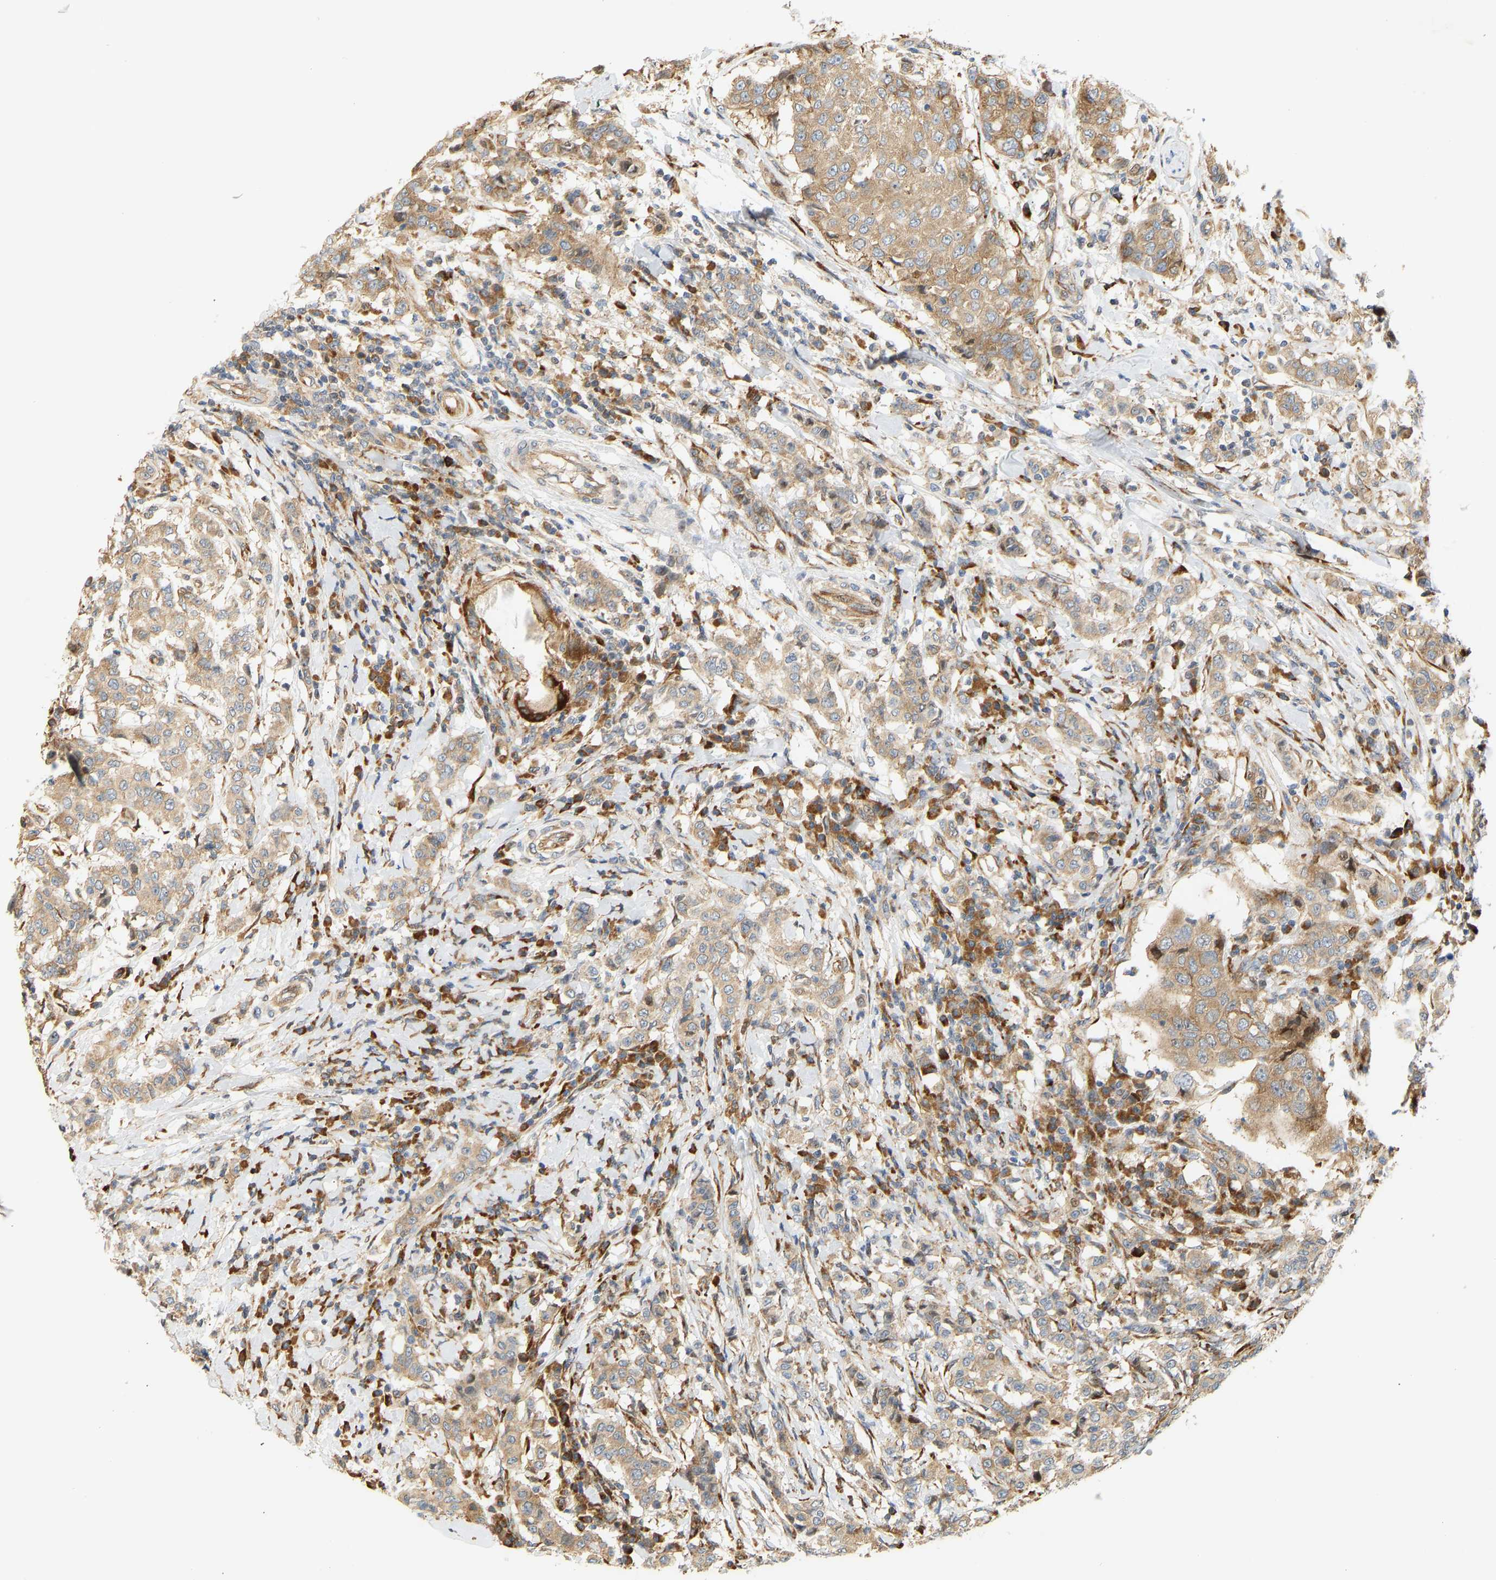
{"staining": {"intensity": "moderate", "quantity": ">75%", "location": "cytoplasmic/membranous"}, "tissue": "breast cancer", "cell_type": "Tumor cells", "image_type": "cancer", "snomed": [{"axis": "morphology", "description": "Duct carcinoma"}, {"axis": "topography", "description": "Breast"}], "caption": "IHC of breast infiltrating ductal carcinoma shows medium levels of moderate cytoplasmic/membranous positivity in about >75% of tumor cells.", "gene": "RPS14", "patient": {"sex": "female", "age": 27}}